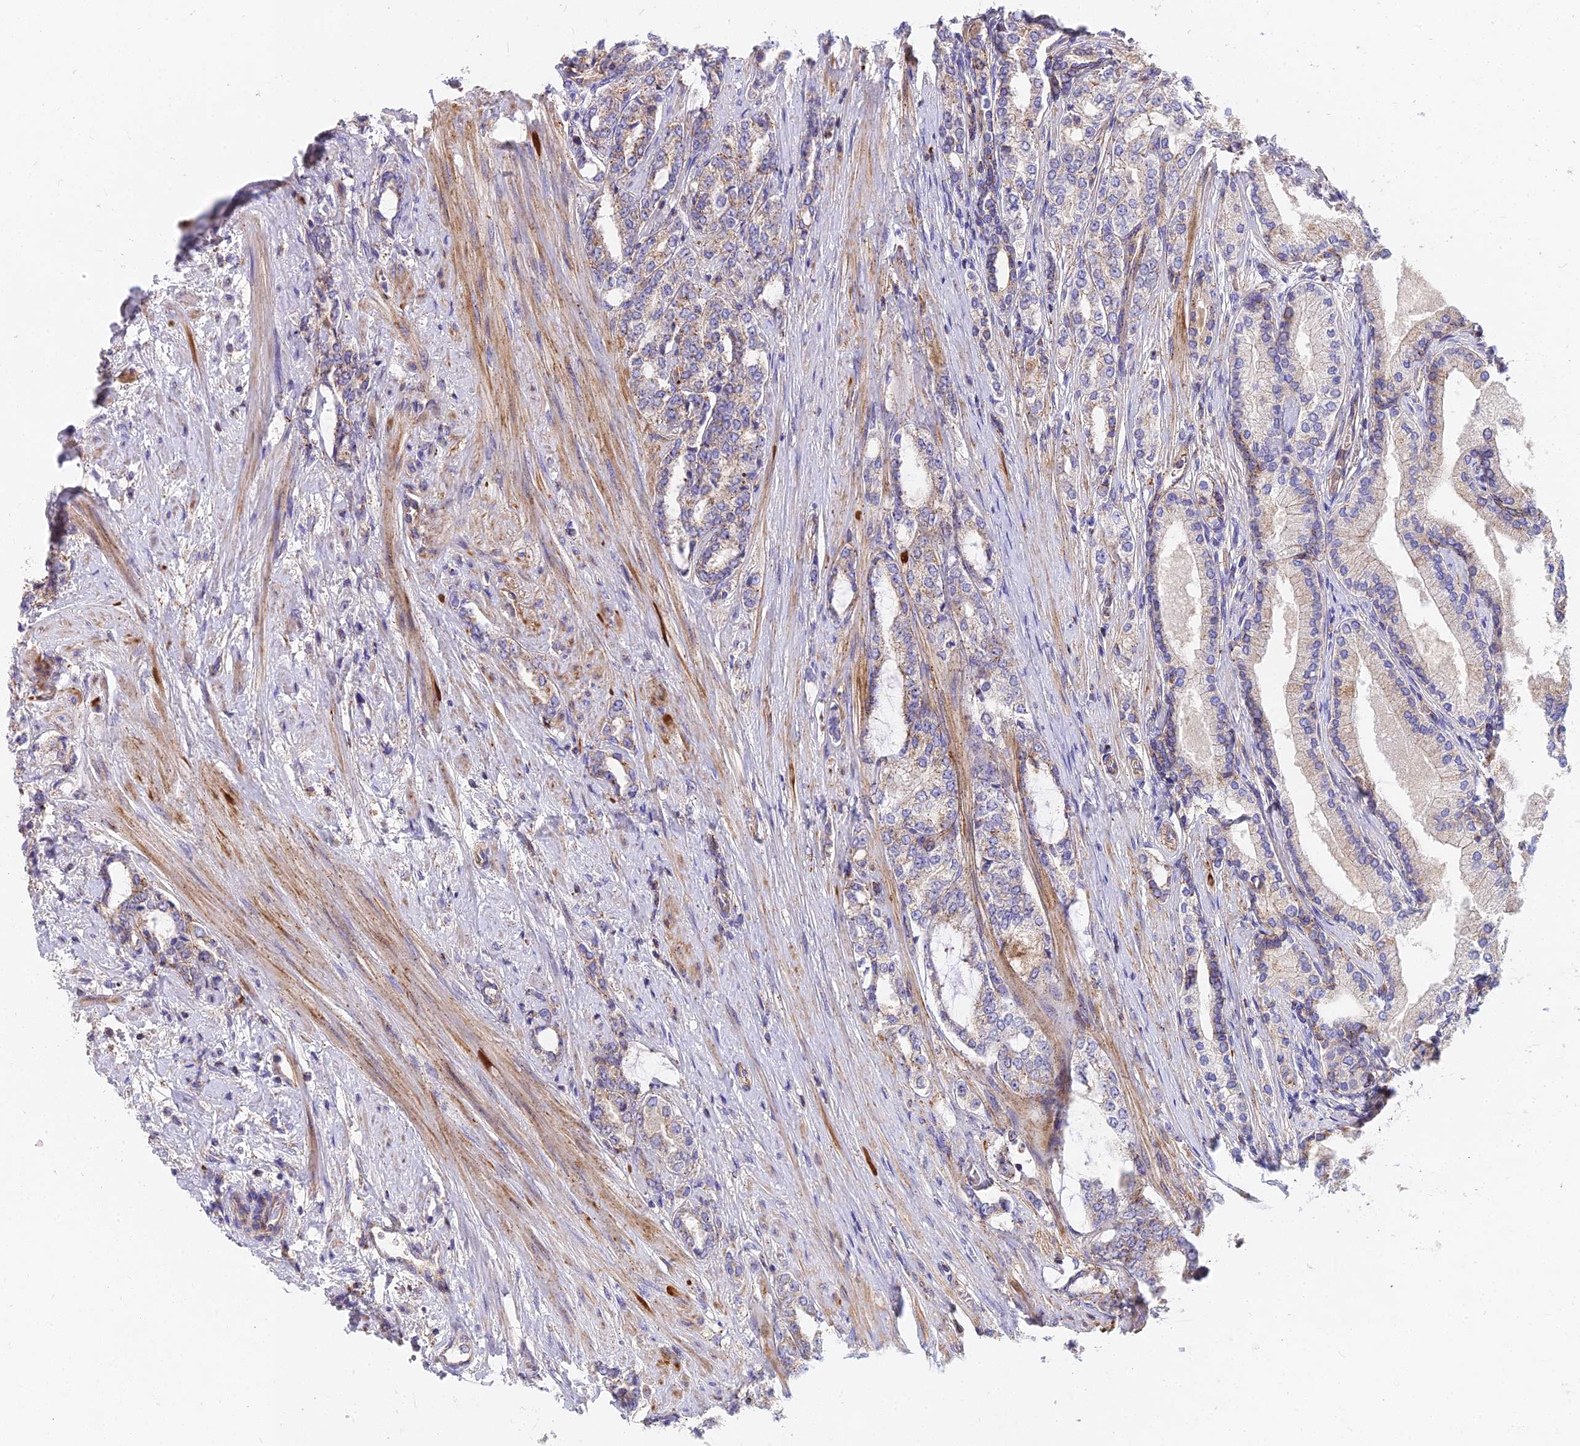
{"staining": {"intensity": "weak", "quantity": "<25%", "location": "cytoplasmic/membranous"}, "tissue": "prostate cancer", "cell_type": "Tumor cells", "image_type": "cancer", "snomed": [{"axis": "morphology", "description": "Adenocarcinoma, High grade"}, {"axis": "topography", "description": "Prostate"}], "caption": "This histopathology image is of prostate cancer (high-grade adenocarcinoma) stained with immunohistochemistry (IHC) to label a protein in brown with the nuclei are counter-stained blue. There is no staining in tumor cells.", "gene": "FRMPD1", "patient": {"sex": "male", "age": 64}}